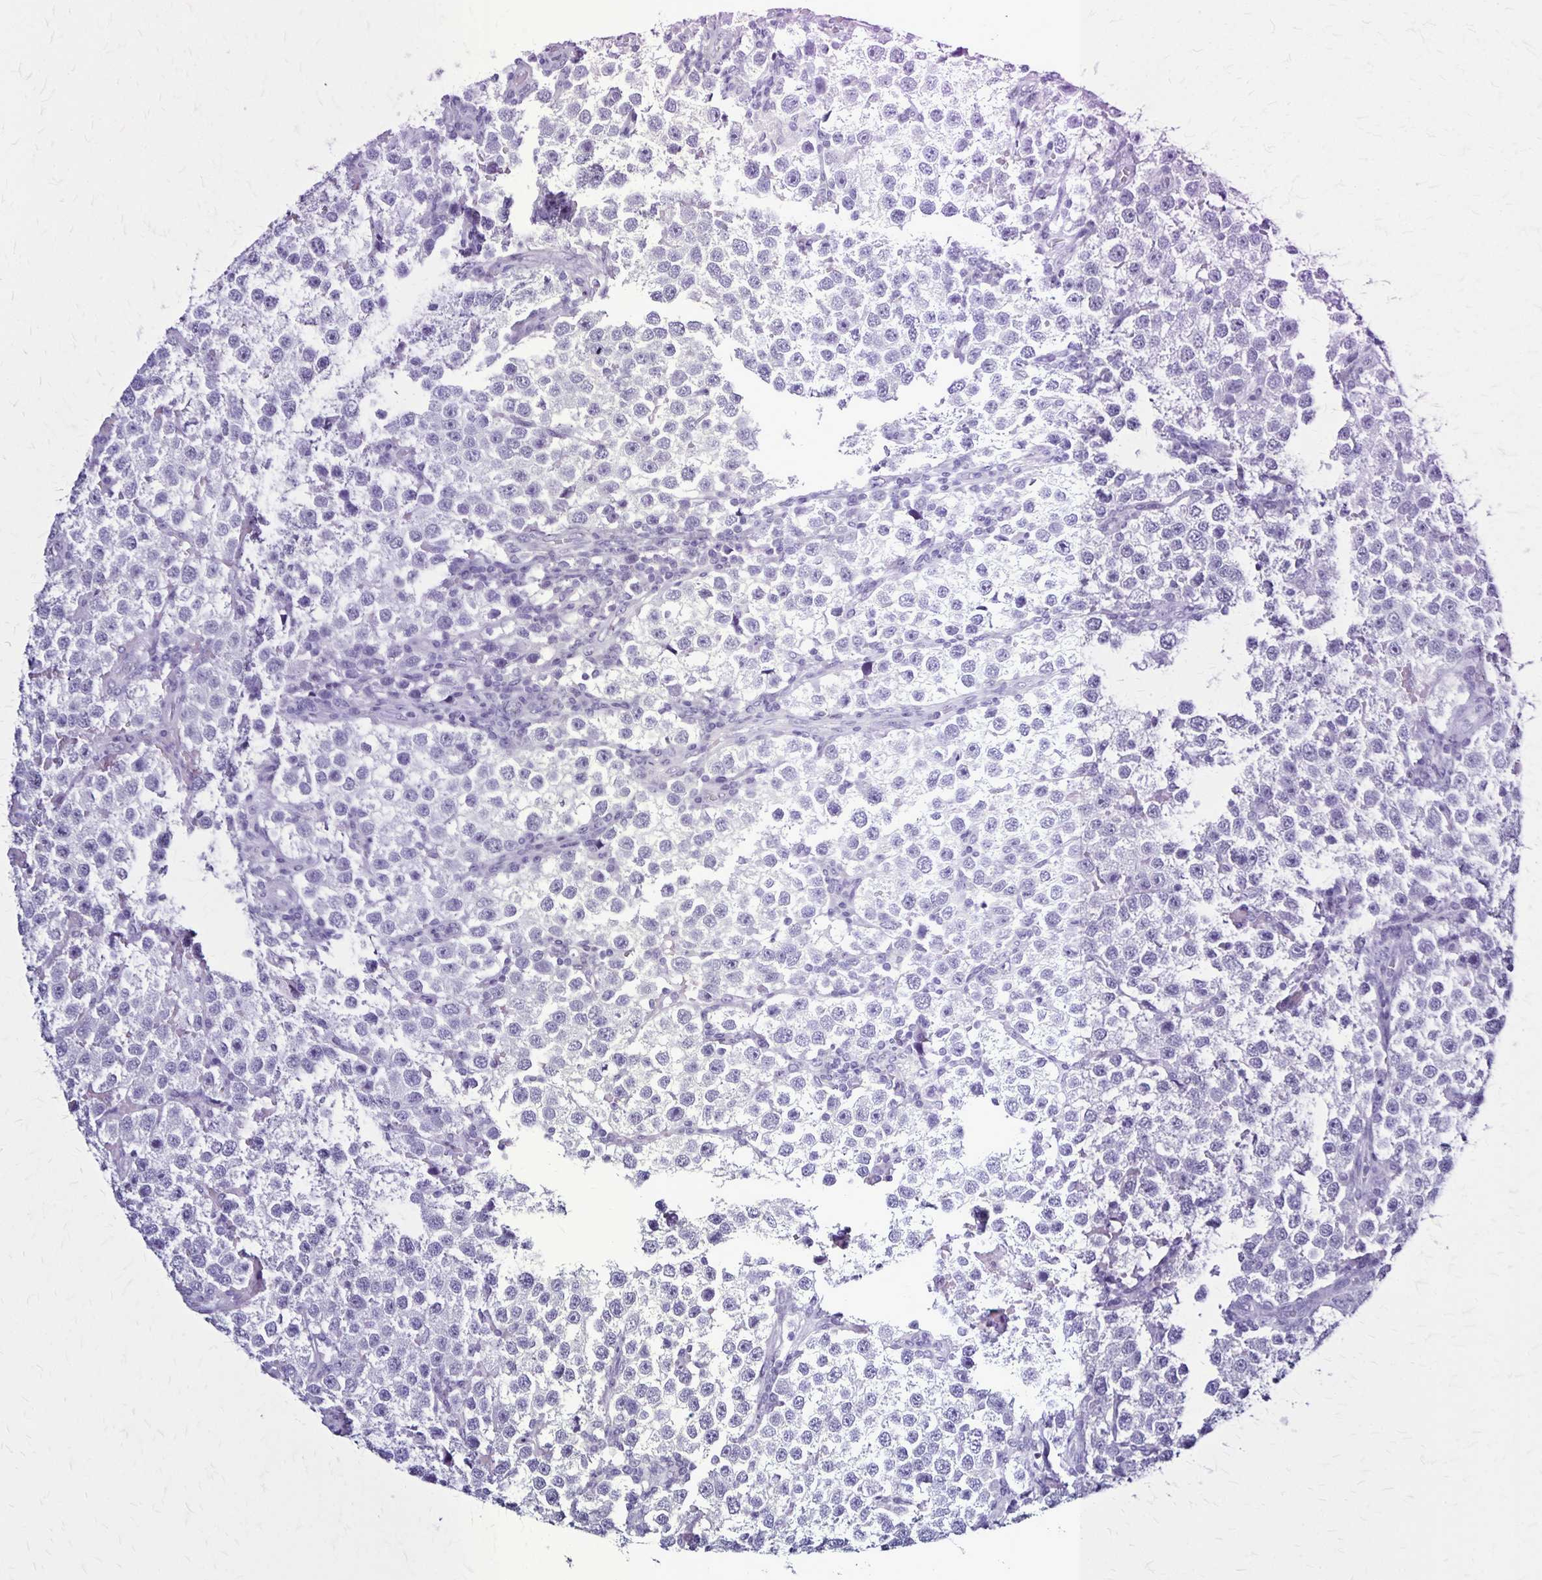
{"staining": {"intensity": "negative", "quantity": "none", "location": "none"}, "tissue": "testis cancer", "cell_type": "Tumor cells", "image_type": "cancer", "snomed": [{"axis": "morphology", "description": "Seminoma, NOS"}, {"axis": "topography", "description": "Testis"}], "caption": "A histopathology image of seminoma (testis) stained for a protein exhibits no brown staining in tumor cells.", "gene": "PLXNA4", "patient": {"sex": "male", "age": 37}}